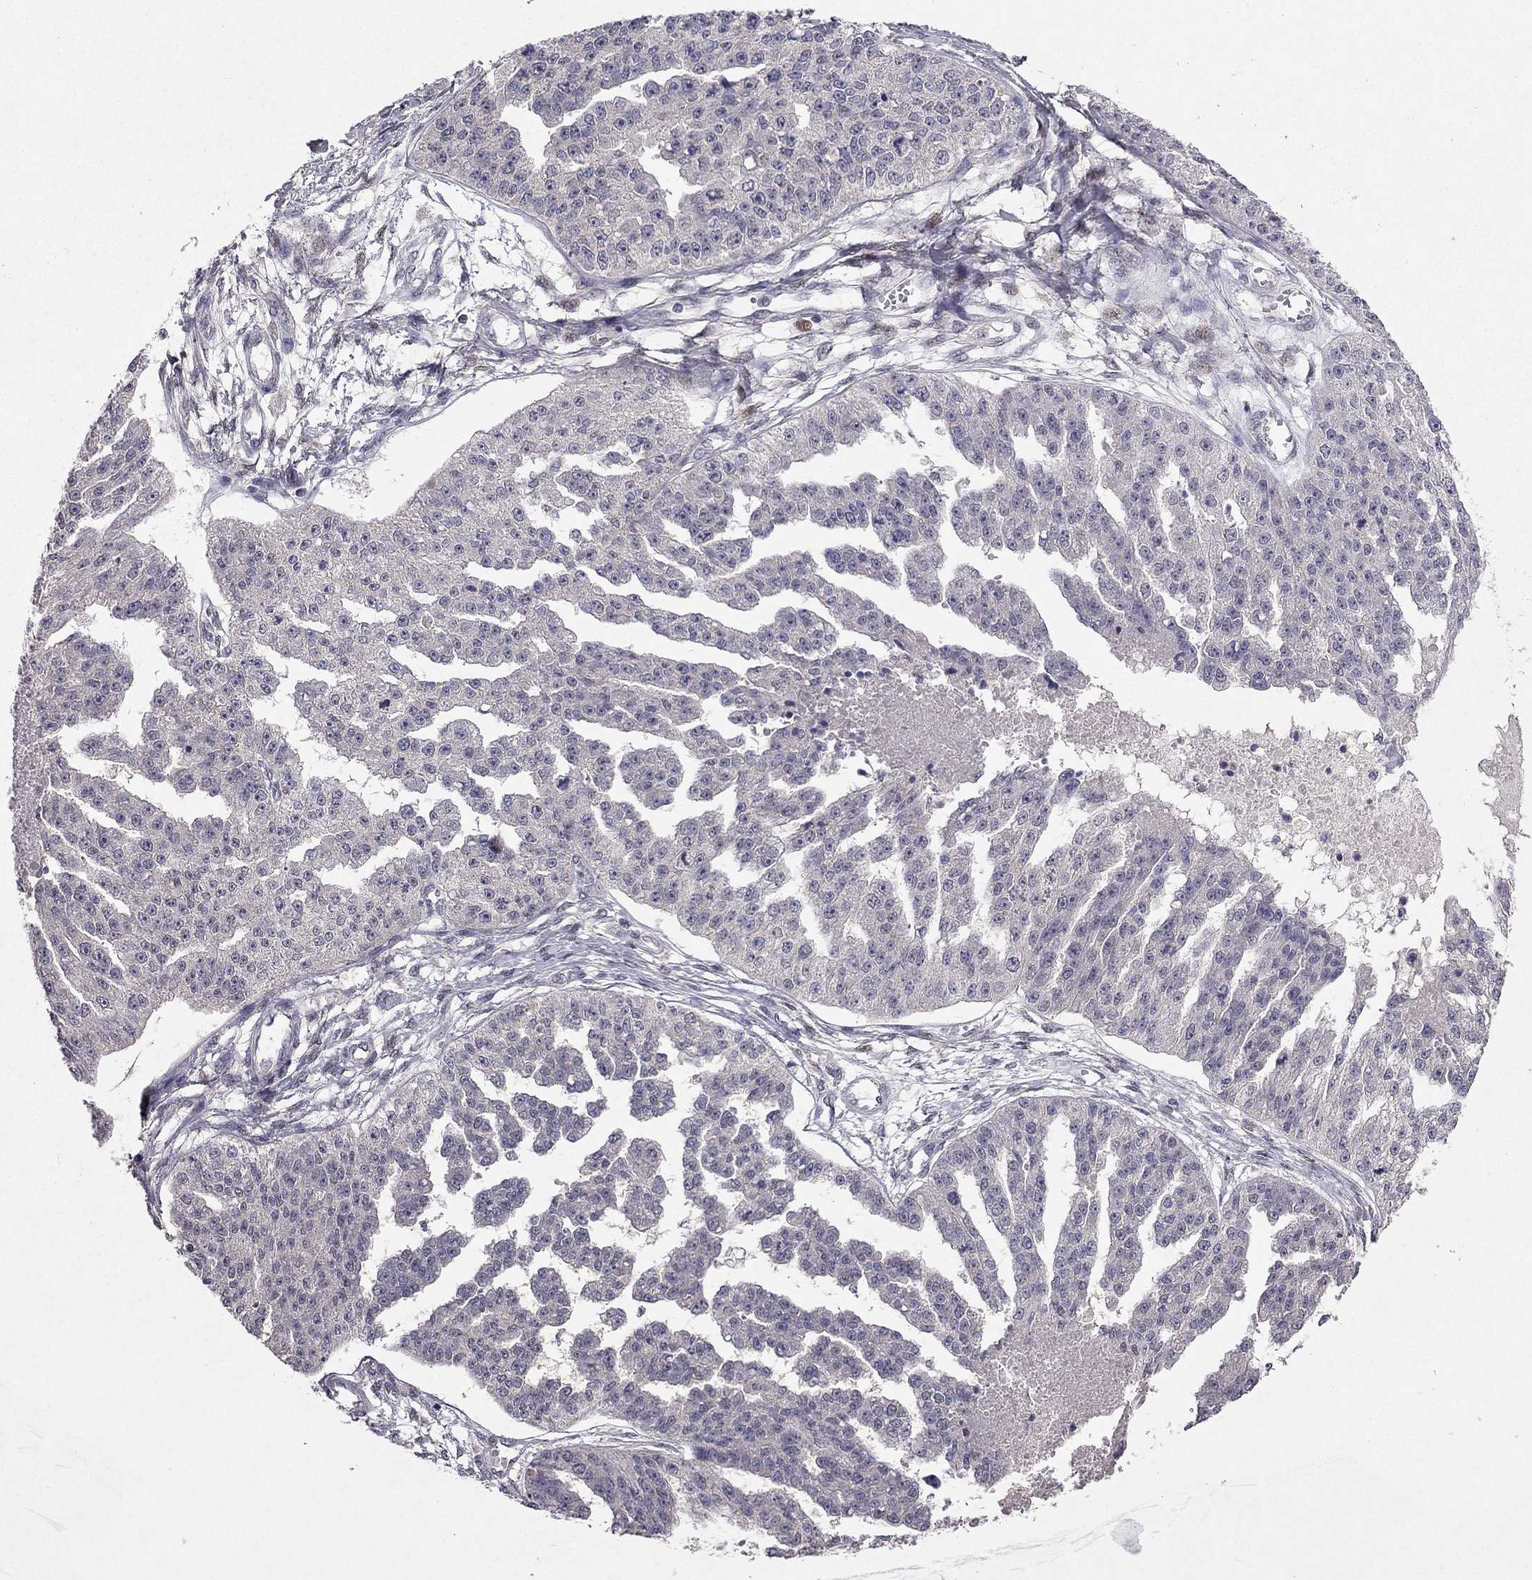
{"staining": {"intensity": "negative", "quantity": "none", "location": "none"}, "tissue": "ovarian cancer", "cell_type": "Tumor cells", "image_type": "cancer", "snomed": [{"axis": "morphology", "description": "Cystadenocarcinoma, serous, NOS"}, {"axis": "topography", "description": "Ovary"}], "caption": "This is a photomicrograph of immunohistochemistry (IHC) staining of serous cystadenocarcinoma (ovarian), which shows no expression in tumor cells.", "gene": "ESR2", "patient": {"sex": "female", "age": 58}}